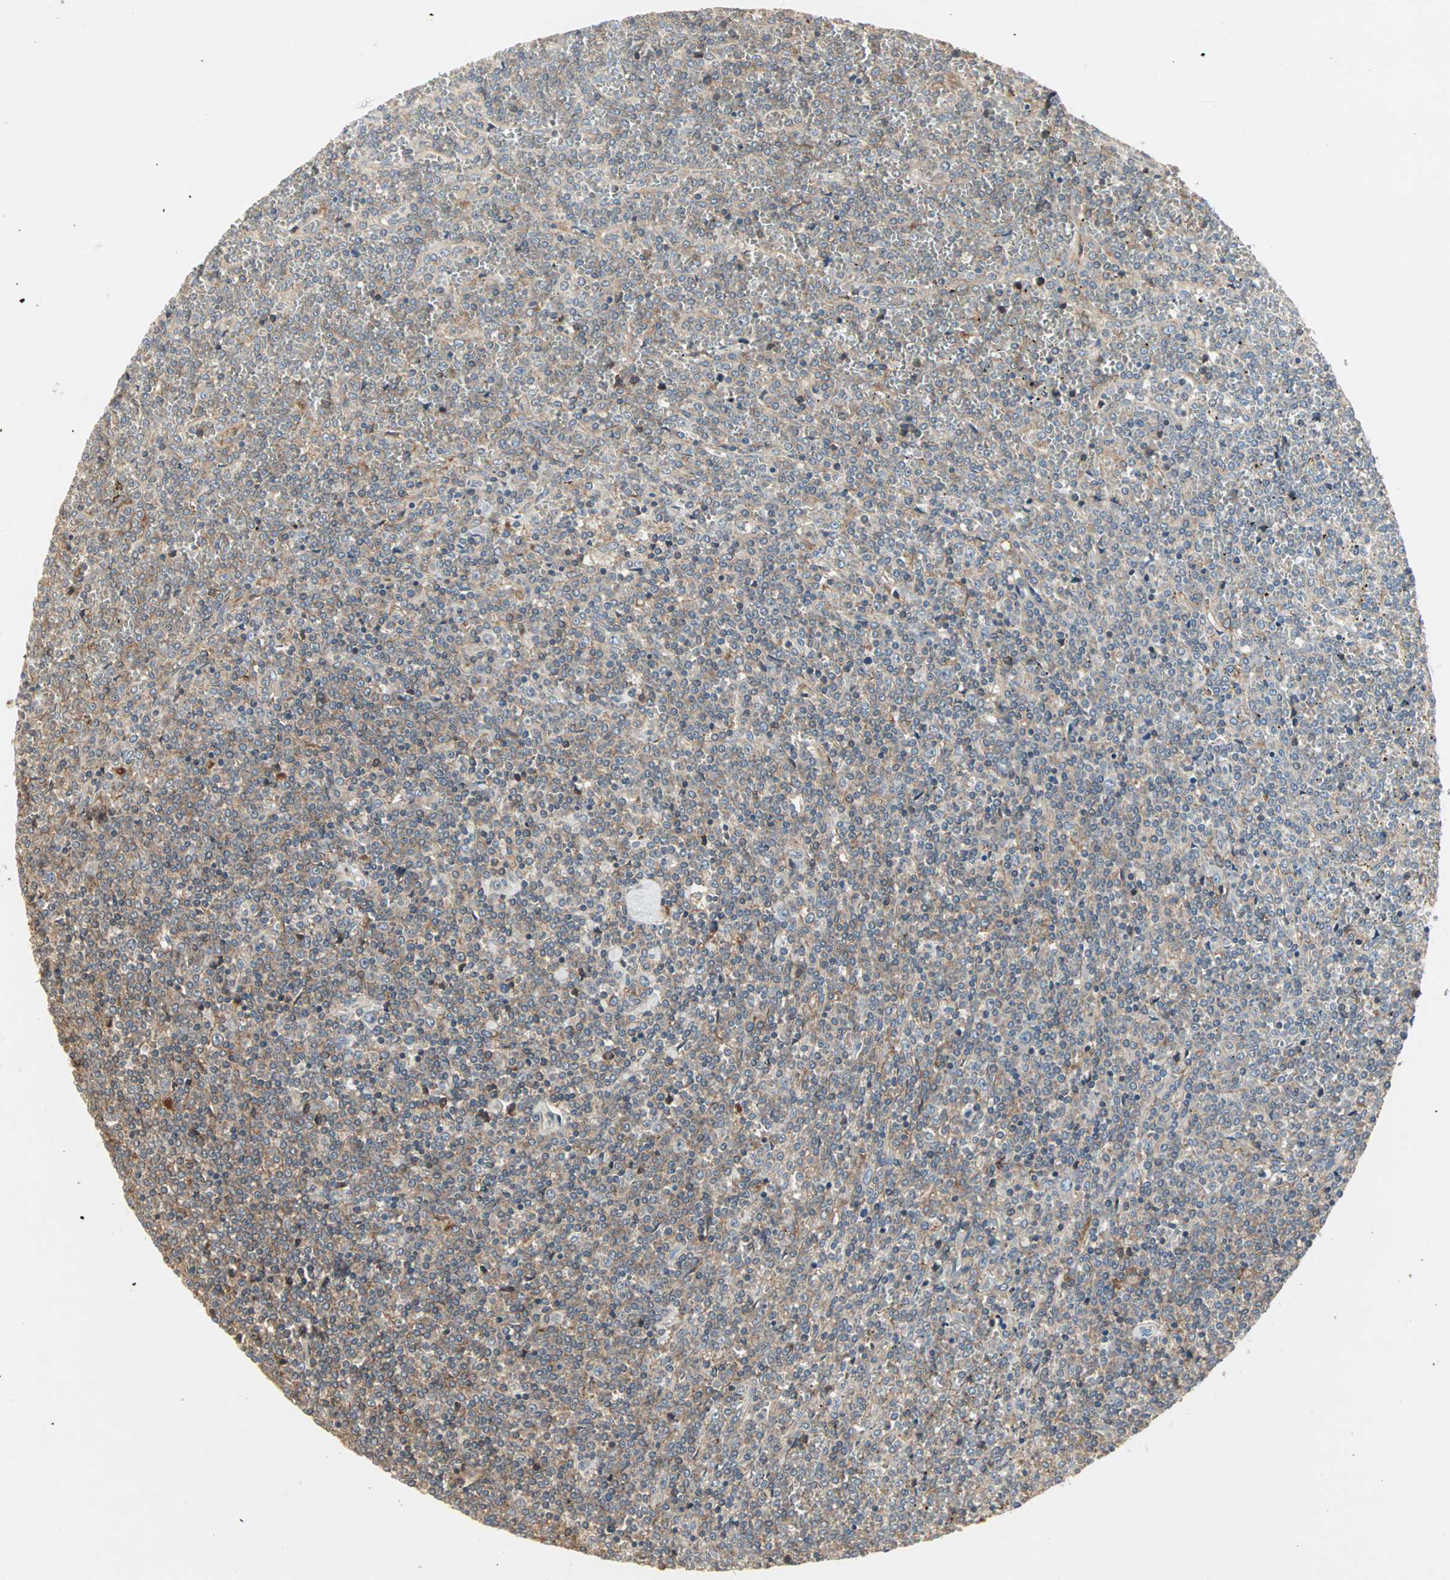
{"staining": {"intensity": "weak", "quantity": ">75%", "location": "cytoplasmic/membranous"}, "tissue": "lymphoma", "cell_type": "Tumor cells", "image_type": "cancer", "snomed": [{"axis": "morphology", "description": "Malignant lymphoma, non-Hodgkin's type, Low grade"}, {"axis": "topography", "description": "Spleen"}], "caption": "Immunohistochemical staining of malignant lymphoma, non-Hodgkin's type (low-grade) exhibits low levels of weak cytoplasmic/membranous expression in about >75% of tumor cells.", "gene": "GNAI2", "patient": {"sex": "female", "age": 19}}